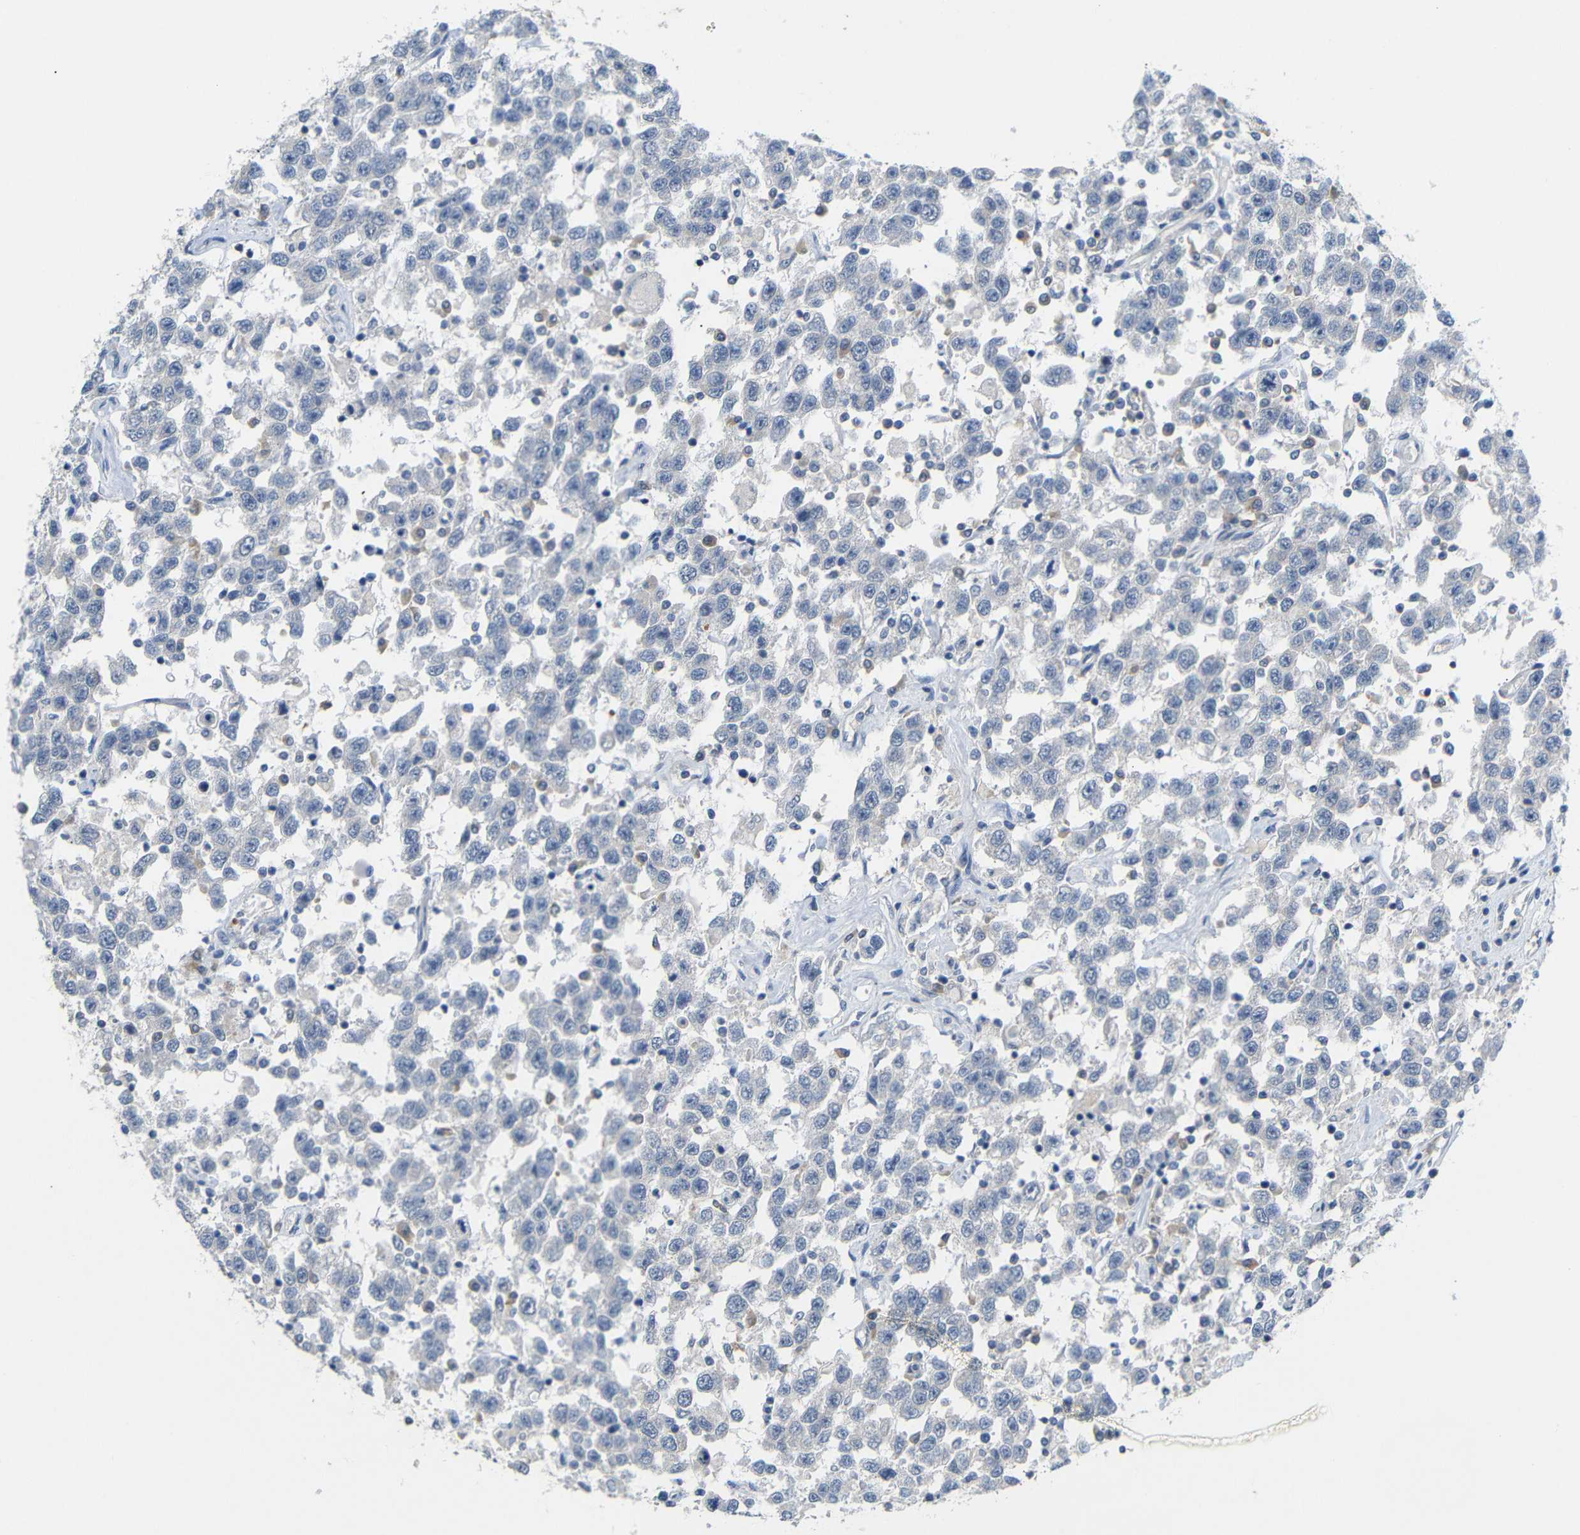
{"staining": {"intensity": "negative", "quantity": "none", "location": "none"}, "tissue": "testis cancer", "cell_type": "Tumor cells", "image_type": "cancer", "snomed": [{"axis": "morphology", "description": "Seminoma, NOS"}, {"axis": "topography", "description": "Testis"}], "caption": "Immunohistochemistry micrograph of testis seminoma stained for a protein (brown), which reveals no expression in tumor cells.", "gene": "TBC1D32", "patient": {"sex": "male", "age": 41}}